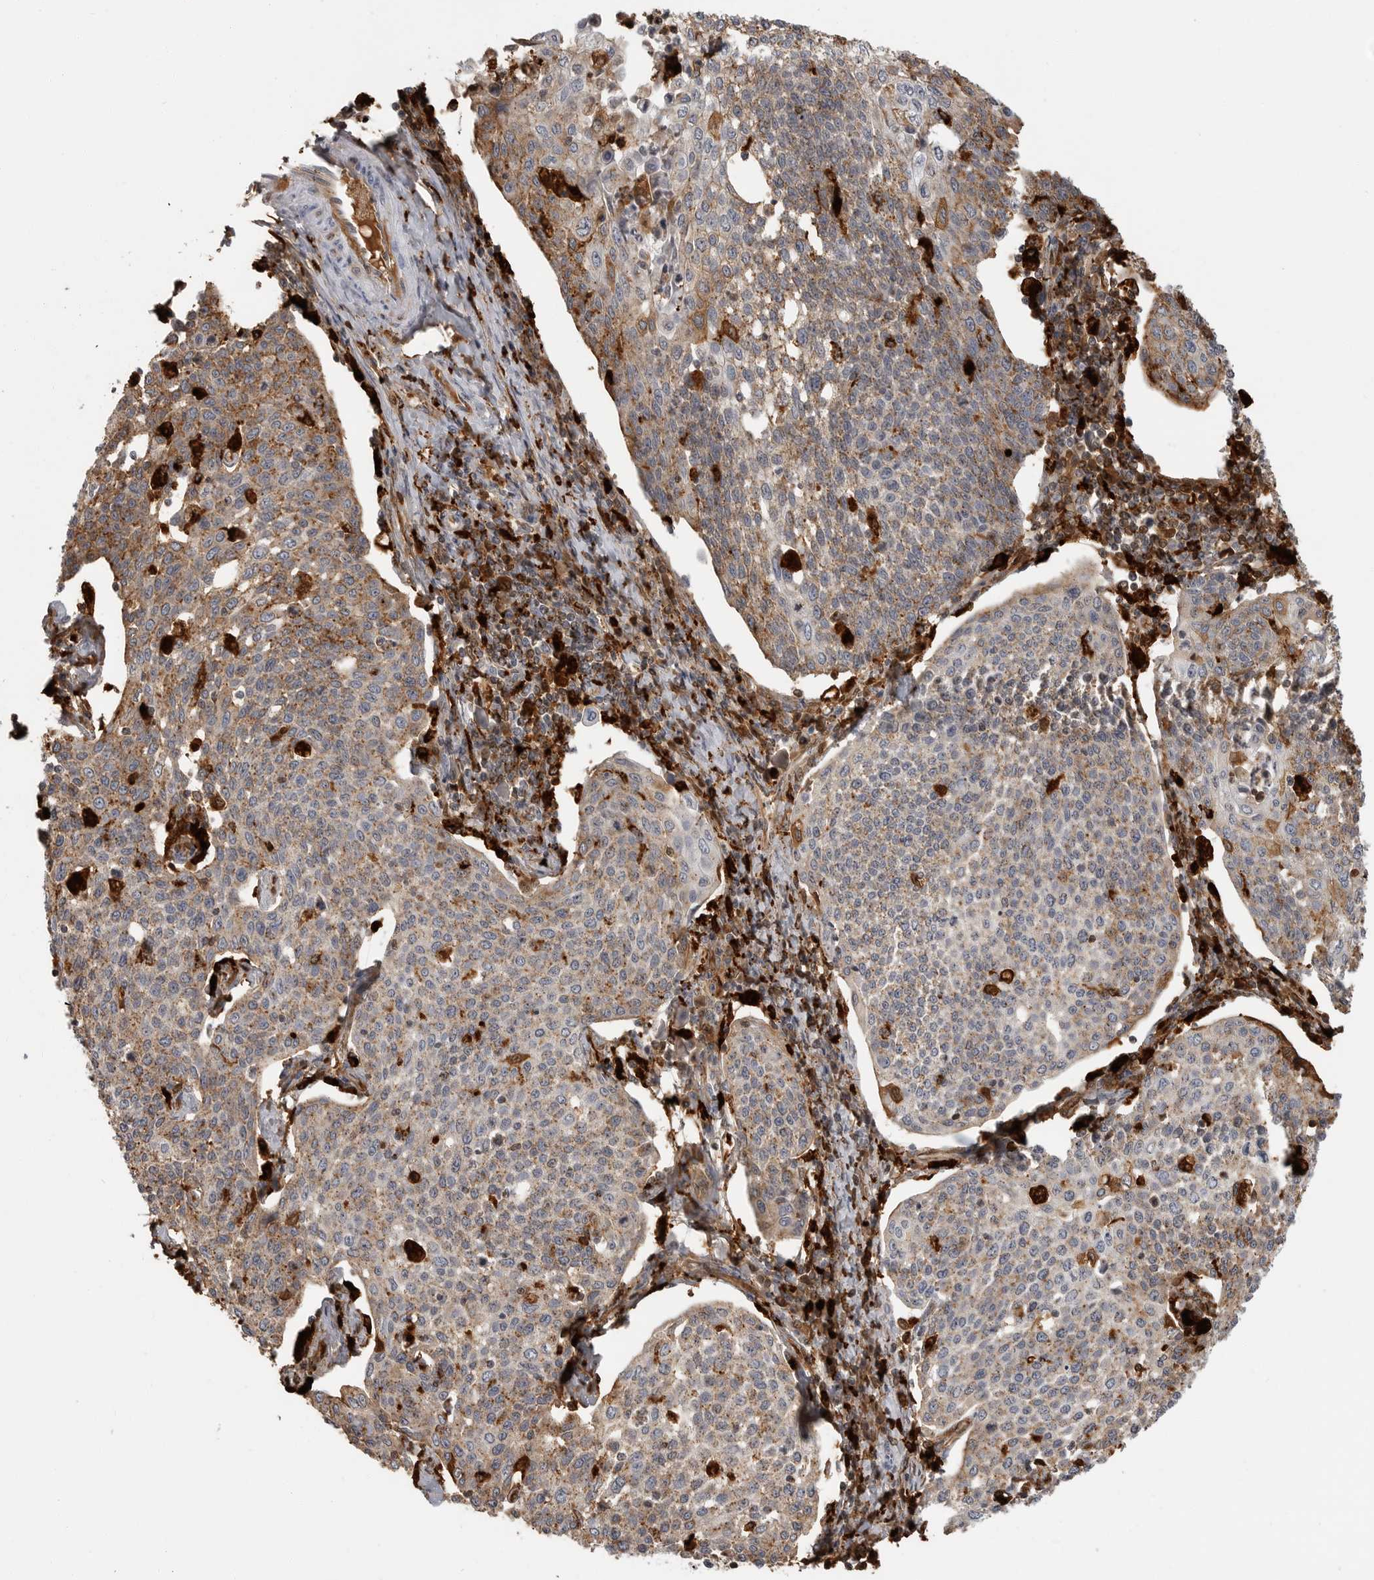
{"staining": {"intensity": "moderate", "quantity": ">75%", "location": "cytoplasmic/membranous"}, "tissue": "cervical cancer", "cell_type": "Tumor cells", "image_type": "cancer", "snomed": [{"axis": "morphology", "description": "Squamous cell carcinoma, NOS"}, {"axis": "topography", "description": "Cervix"}], "caption": "Immunohistochemistry (IHC) (DAB (3,3'-diaminobenzidine)) staining of cervical squamous cell carcinoma reveals moderate cytoplasmic/membranous protein staining in approximately >75% of tumor cells.", "gene": "IFI30", "patient": {"sex": "female", "age": 34}}